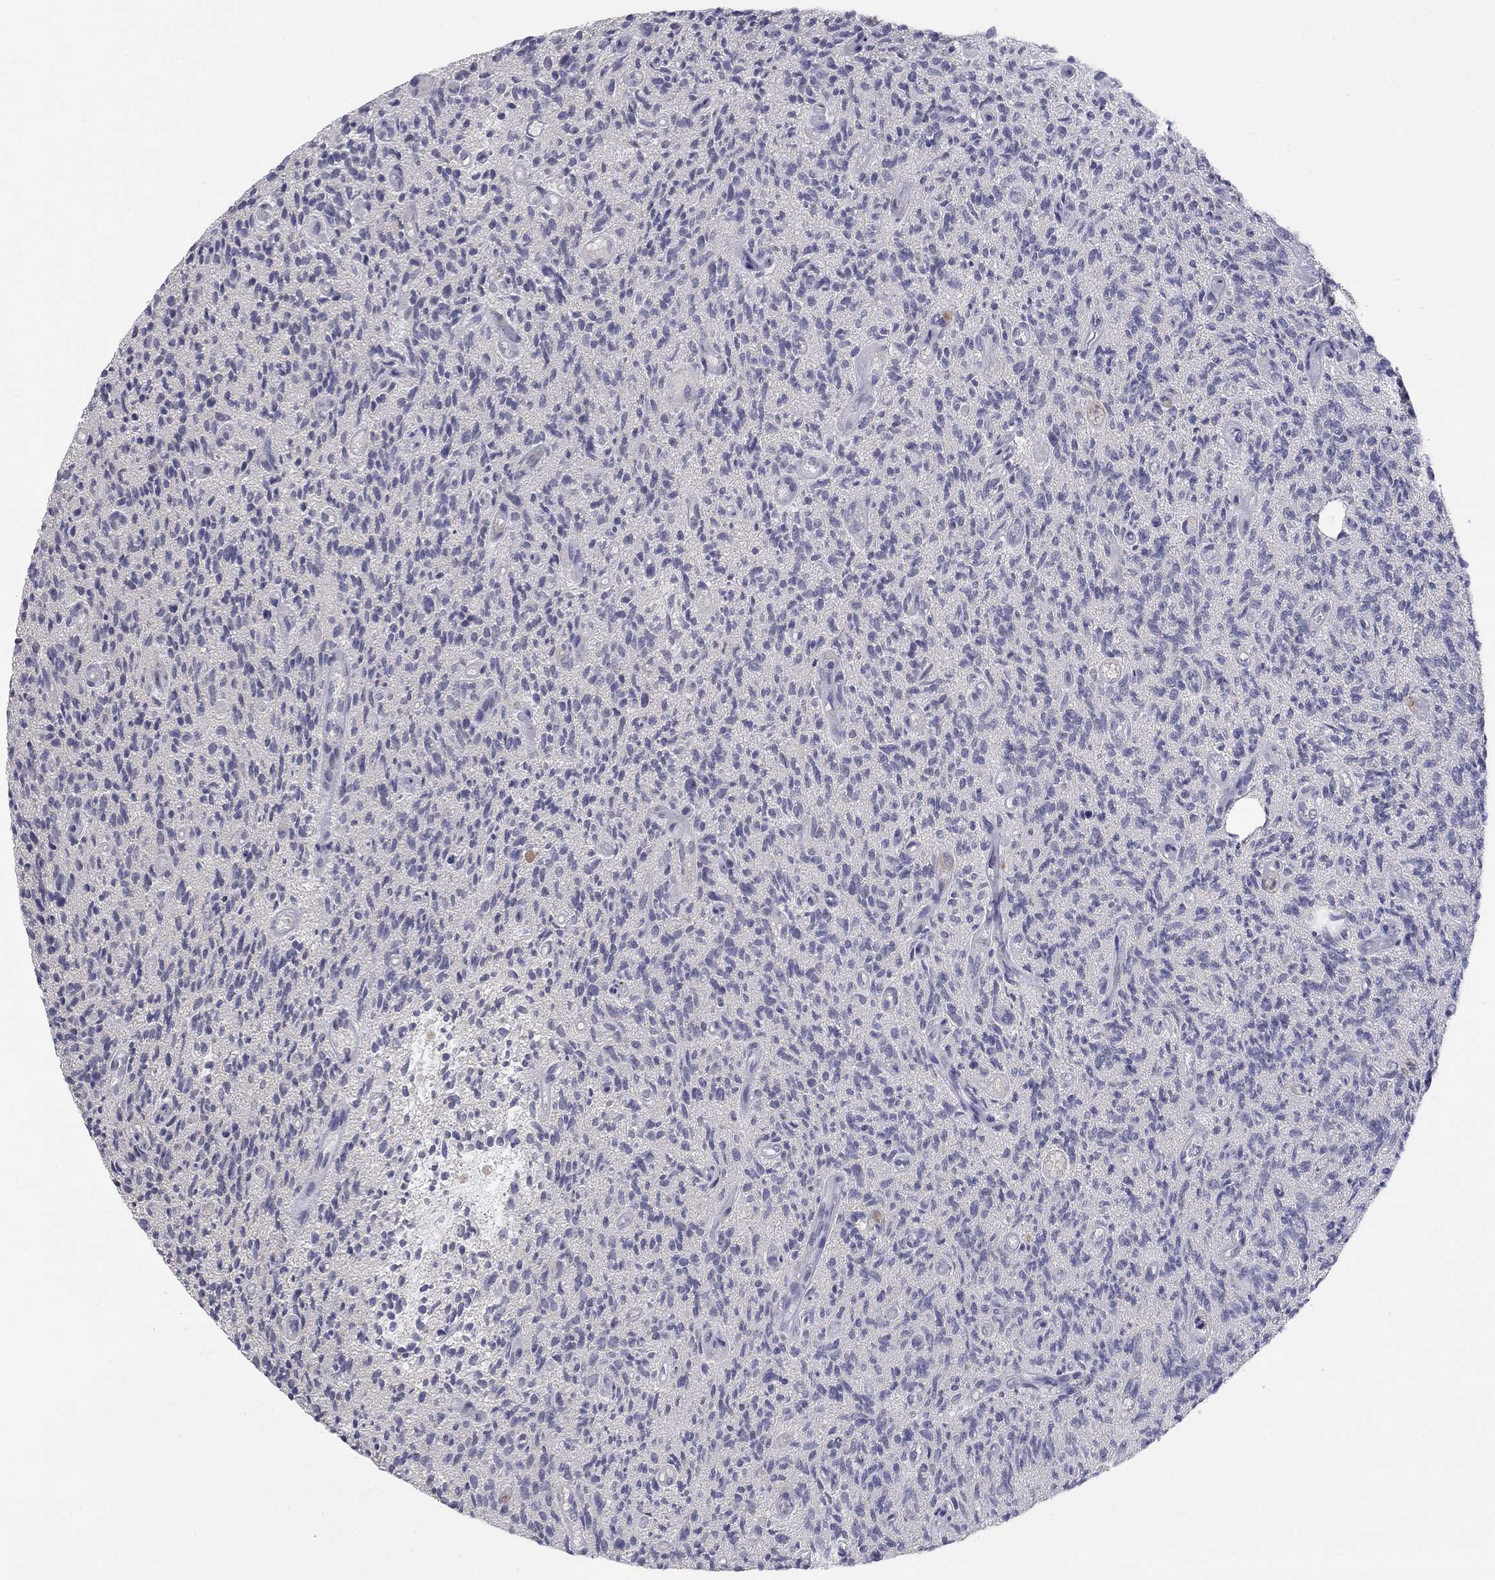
{"staining": {"intensity": "negative", "quantity": "none", "location": "none"}, "tissue": "glioma", "cell_type": "Tumor cells", "image_type": "cancer", "snomed": [{"axis": "morphology", "description": "Glioma, malignant, High grade"}, {"axis": "topography", "description": "Brain"}], "caption": "Malignant high-grade glioma was stained to show a protein in brown. There is no significant positivity in tumor cells.", "gene": "AMN1", "patient": {"sex": "male", "age": 64}}